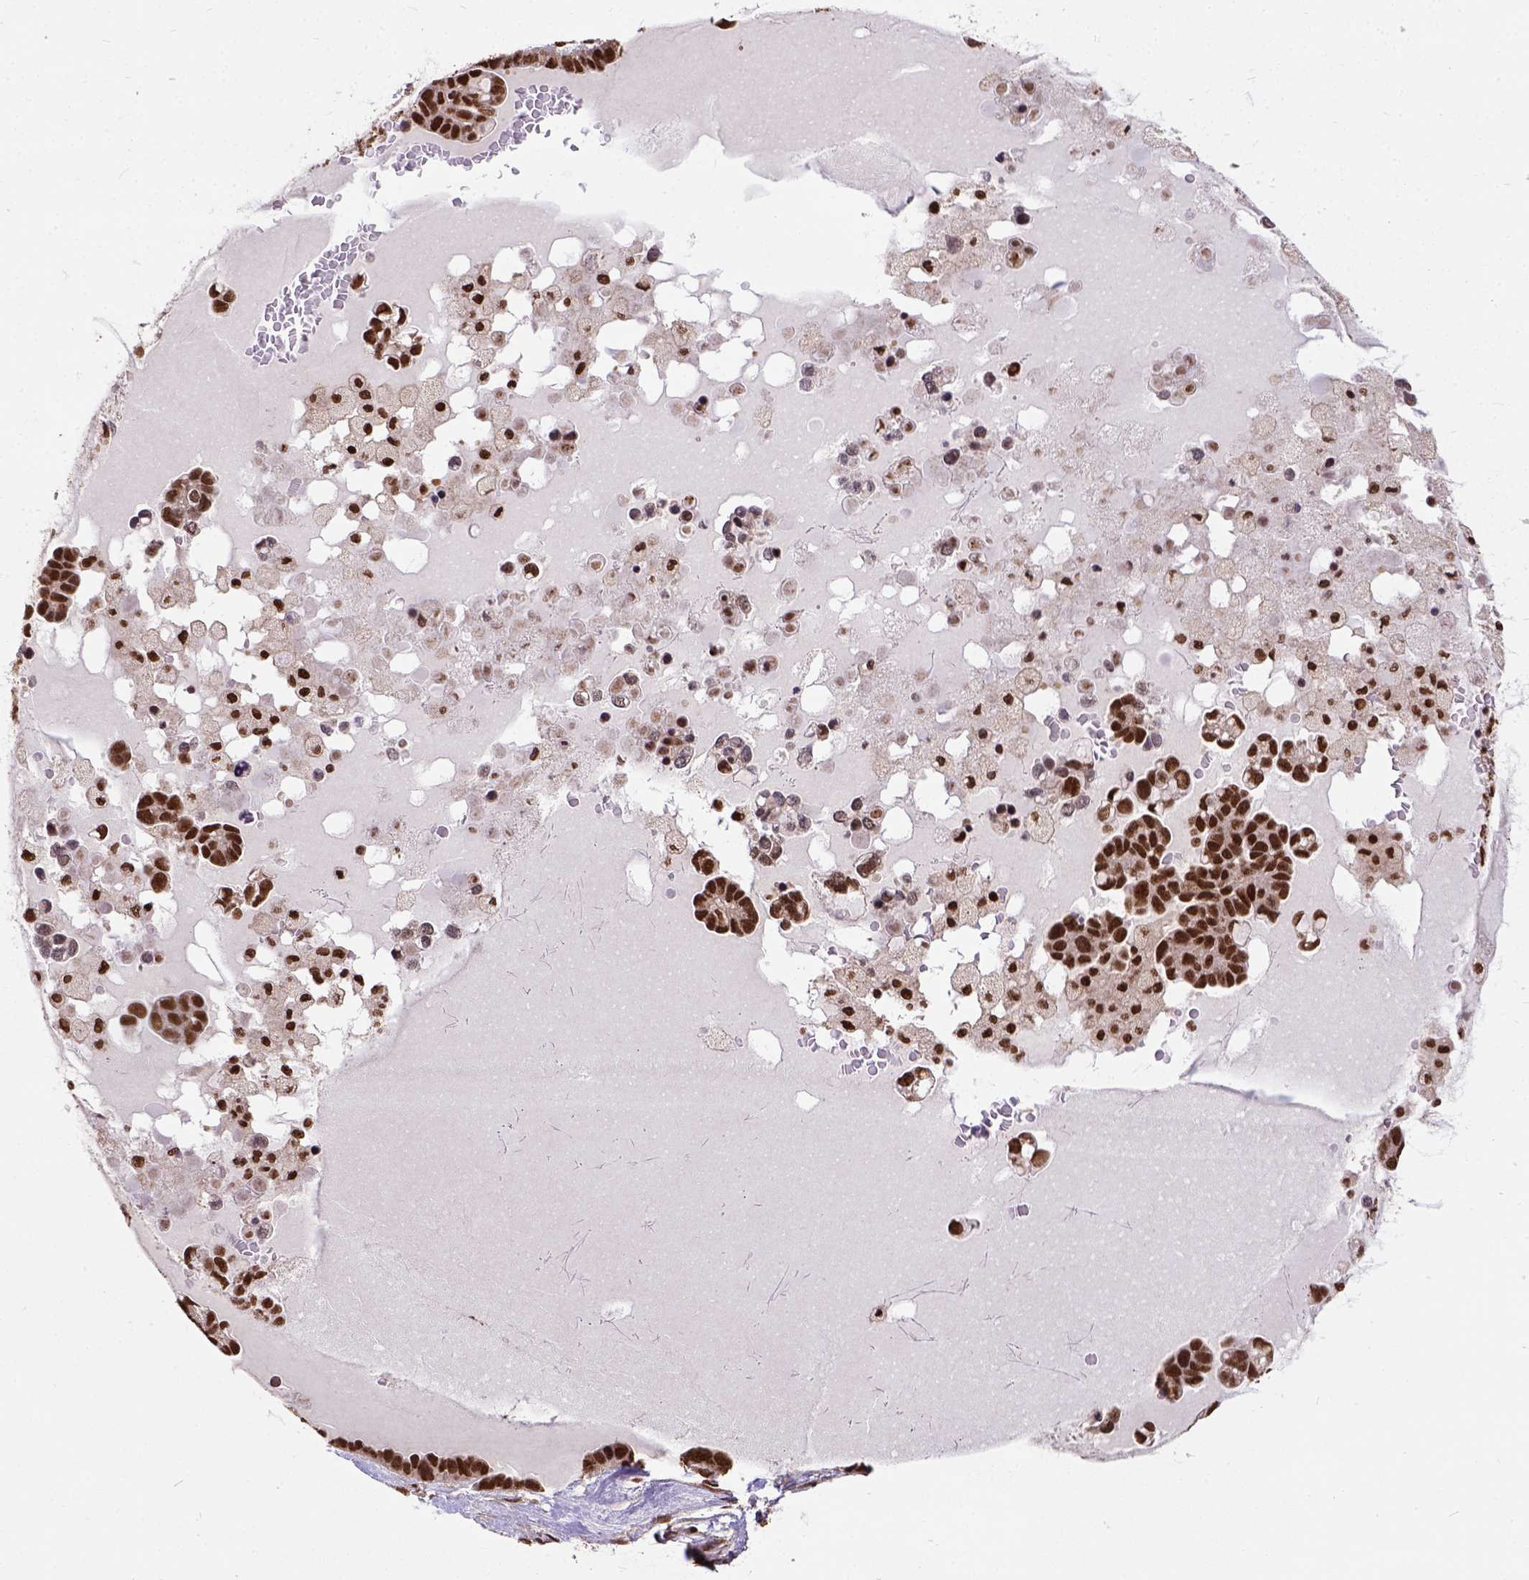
{"staining": {"intensity": "strong", "quantity": ">75%", "location": "nuclear"}, "tissue": "ovarian cancer", "cell_type": "Tumor cells", "image_type": "cancer", "snomed": [{"axis": "morphology", "description": "Cystadenocarcinoma, serous, NOS"}, {"axis": "topography", "description": "Ovary"}], "caption": "Serous cystadenocarcinoma (ovarian) was stained to show a protein in brown. There is high levels of strong nuclear staining in approximately >75% of tumor cells. (Brightfield microscopy of DAB IHC at high magnification).", "gene": "NACC1", "patient": {"sex": "female", "age": 54}}